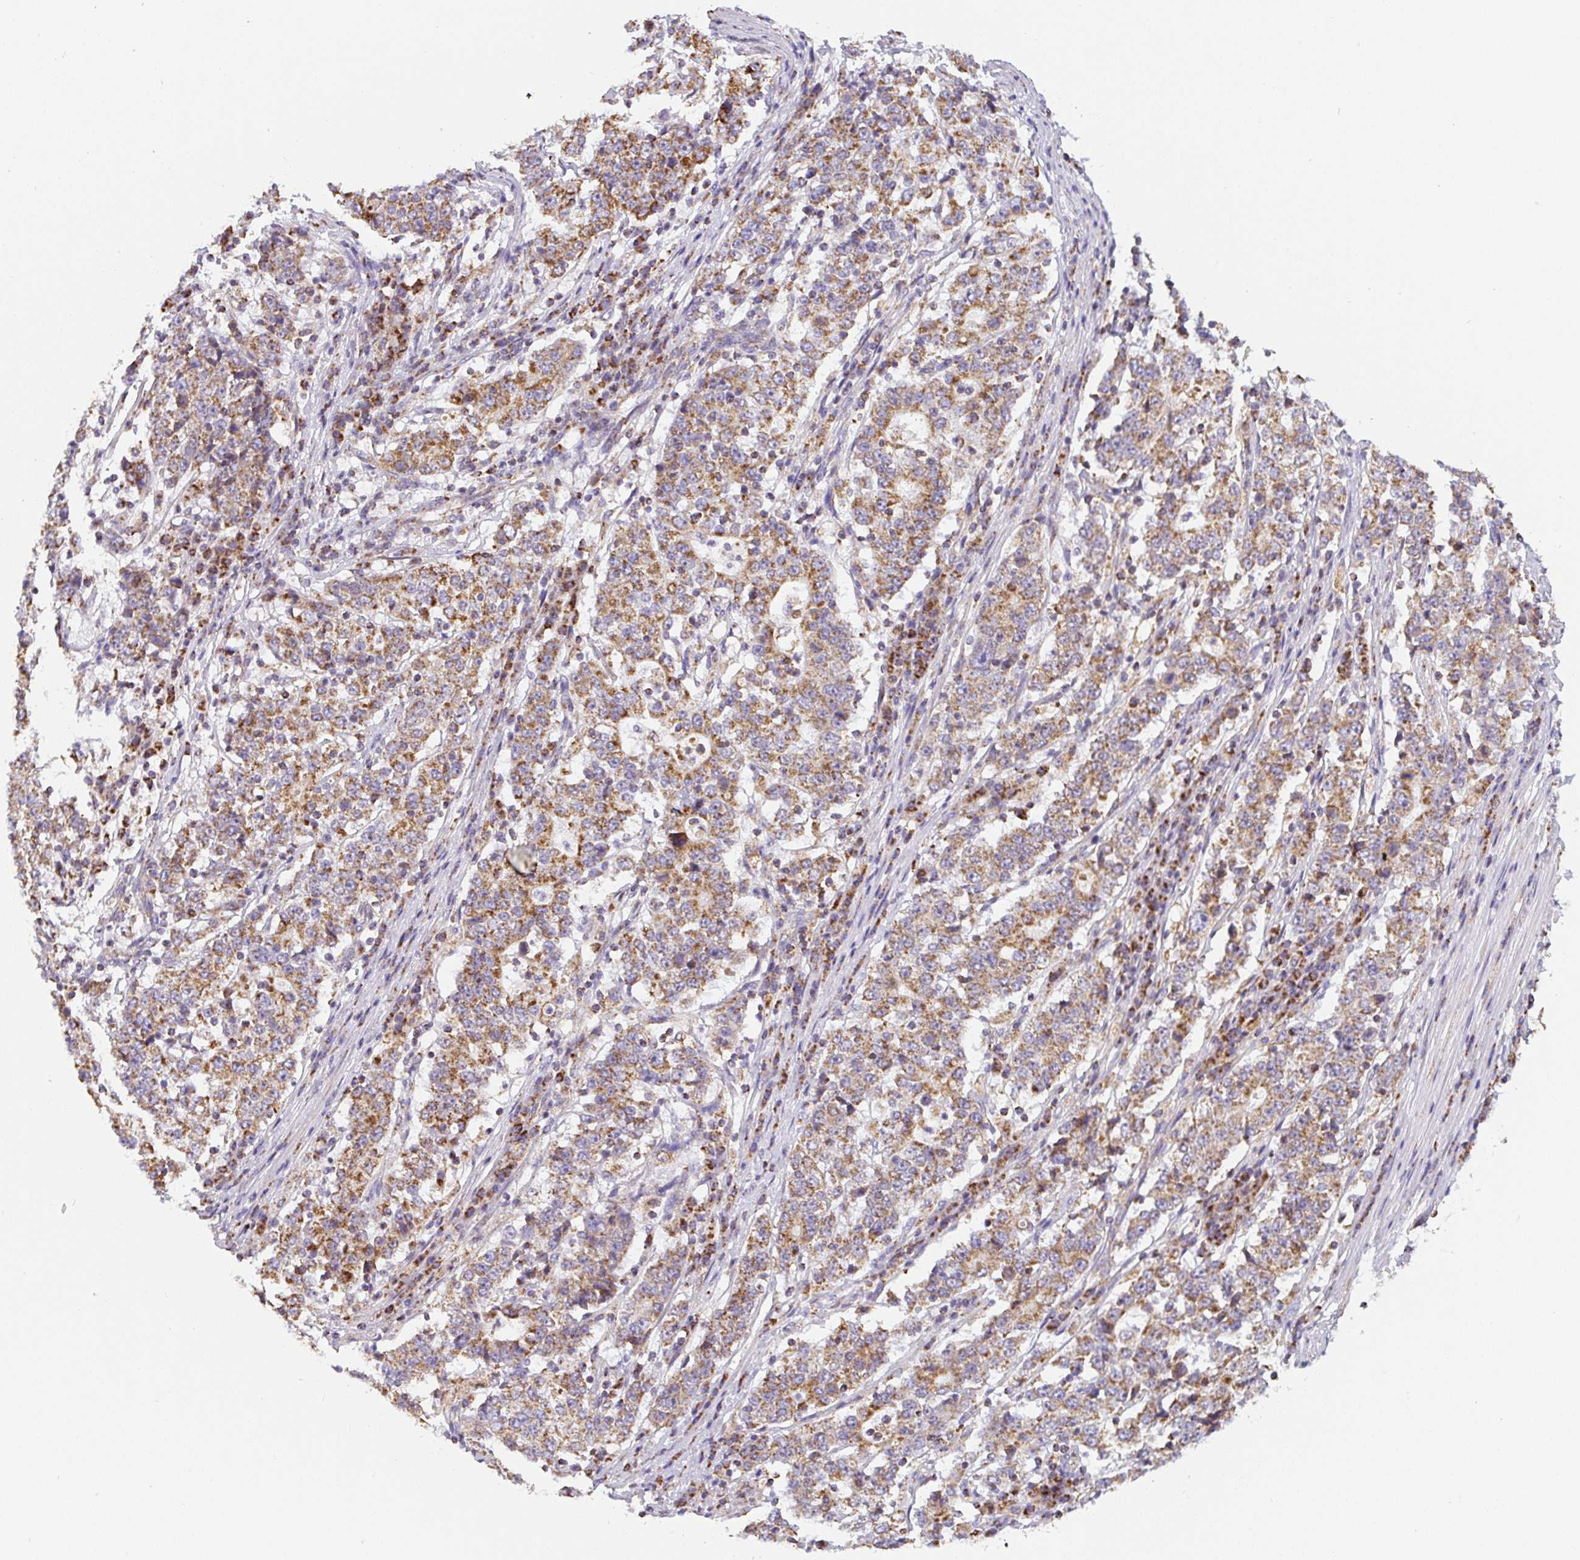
{"staining": {"intensity": "moderate", "quantity": ">75%", "location": "cytoplasmic/membranous"}, "tissue": "stomach cancer", "cell_type": "Tumor cells", "image_type": "cancer", "snomed": [{"axis": "morphology", "description": "Adenocarcinoma, NOS"}, {"axis": "topography", "description": "Stomach"}], "caption": "Protein expression analysis of stomach cancer shows moderate cytoplasmic/membranous staining in about >75% of tumor cells. (IHC, brightfield microscopy, high magnification).", "gene": "MT-CO2", "patient": {"sex": "male", "age": 59}}